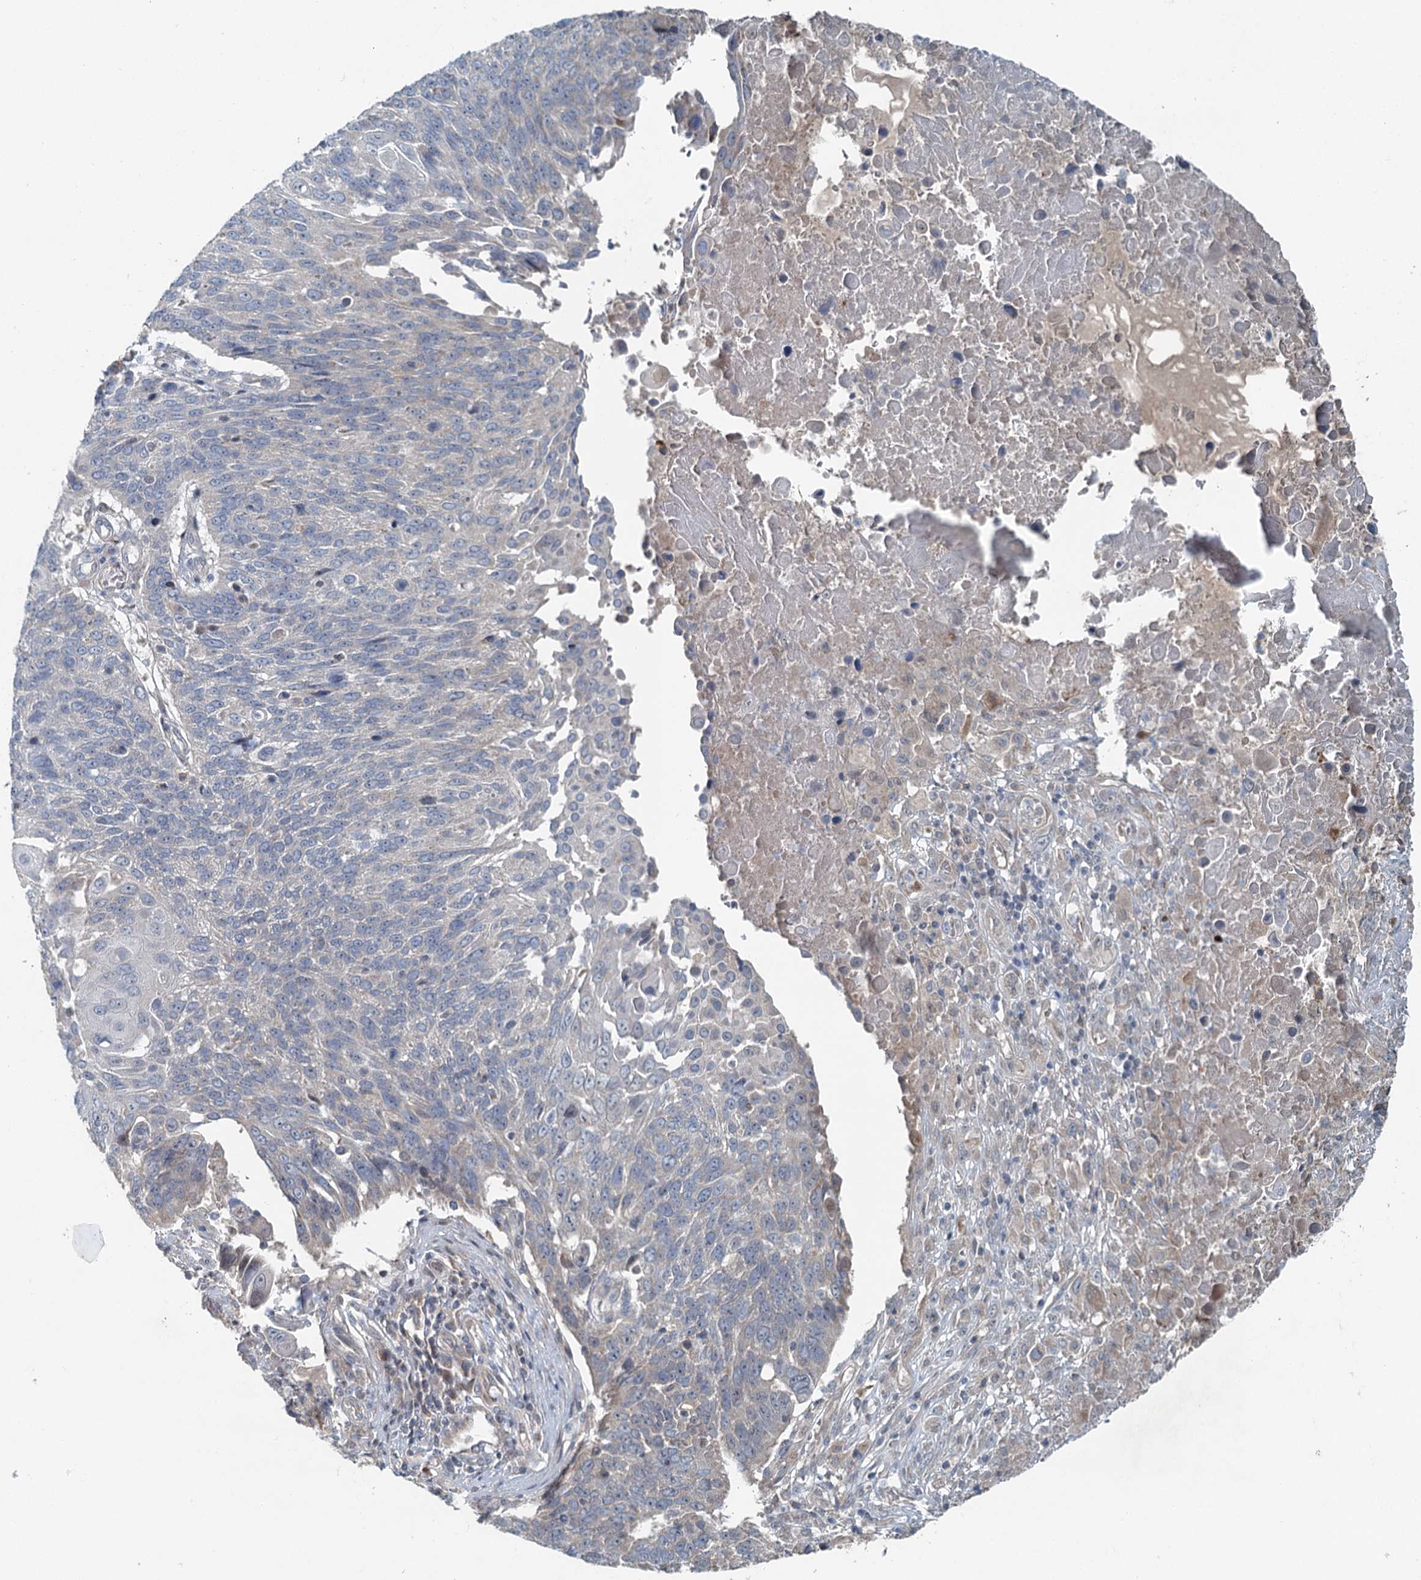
{"staining": {"intensity": "negative", "quantity": "none", "location": "none"}, "tissue": "lung cancer", "cell_type": "Tumor cells", "image_type": "cancer", "snomed": [{"axis": "morphology", "description": "Squamous cell carcinoma, NOS"}, {"axis": "topography", "description": "Lung"}], "caption": "A high-resolution photomicrograph shows IHC staining of squamous cell carcinoma (lung), which reveals no significant expression in tumor cells. The staining was performed using DAB (3,3'-diaminobenzidine) to visualize the protein expression in brown, while the nuclei were stained in blue with hematoxylin (Magnification: 20x).", "gene": "CHCHD5", "patient": {"sex": "male", "age": 66}}